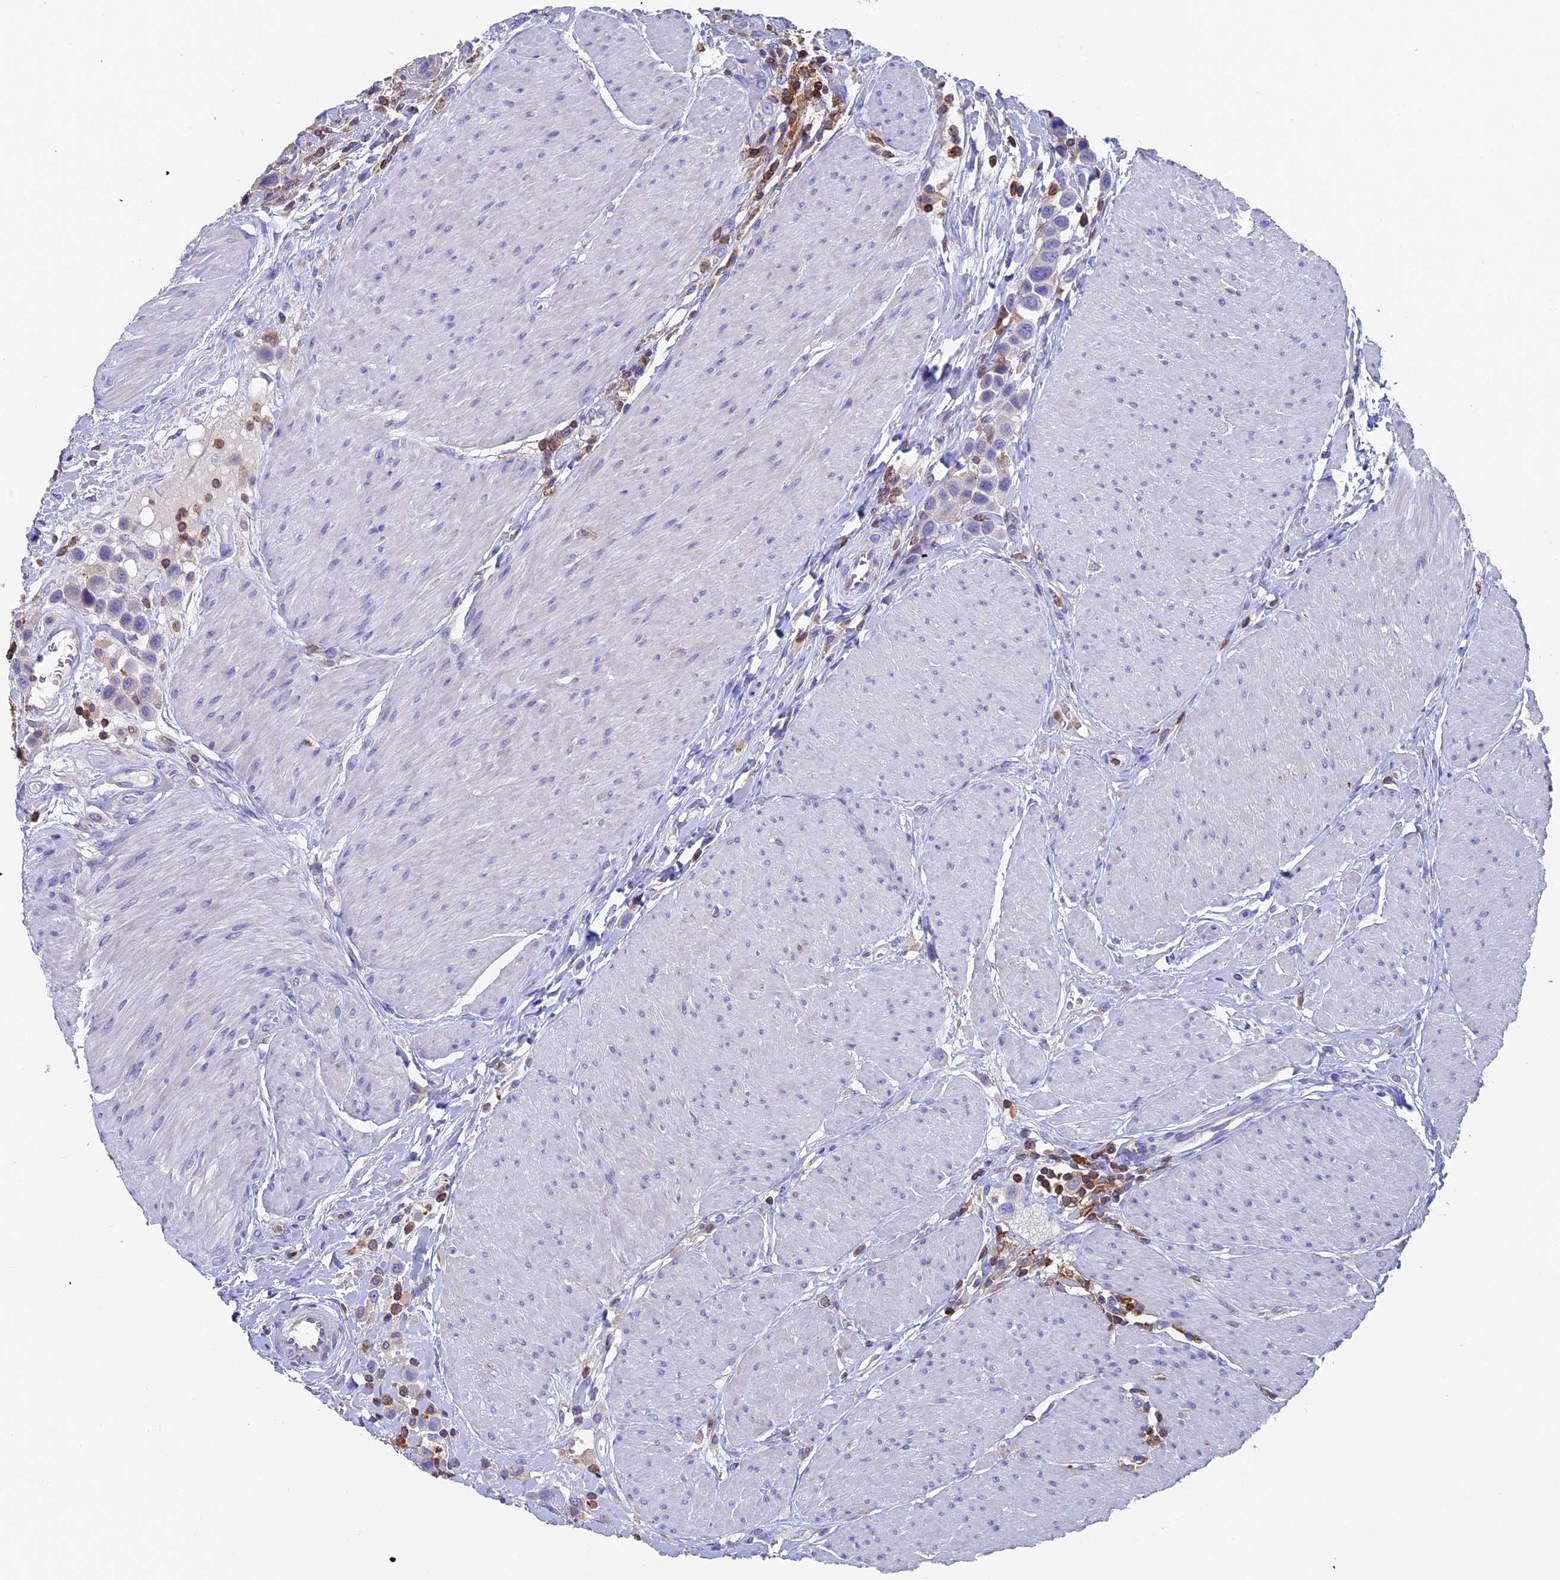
{"staining": {"intensity": "negative", "quantity": "none", "location": "none"}, "tissue": "urothelial cancer", "cell_type": "Tumor cells", "image_type": "cancer", "snomed": [{"axis": "morphology", "description": "Urothelial carcinoma, High grade"}, {"axis": "topography", "description": "Urinary bladder"}], "caption": "An image of high-grade urothelial carcinoma stained for a protein displays no brown staining in tumor cells.", "gene": "ADAT1", "patient": {"sex": "male", "age": 50}}